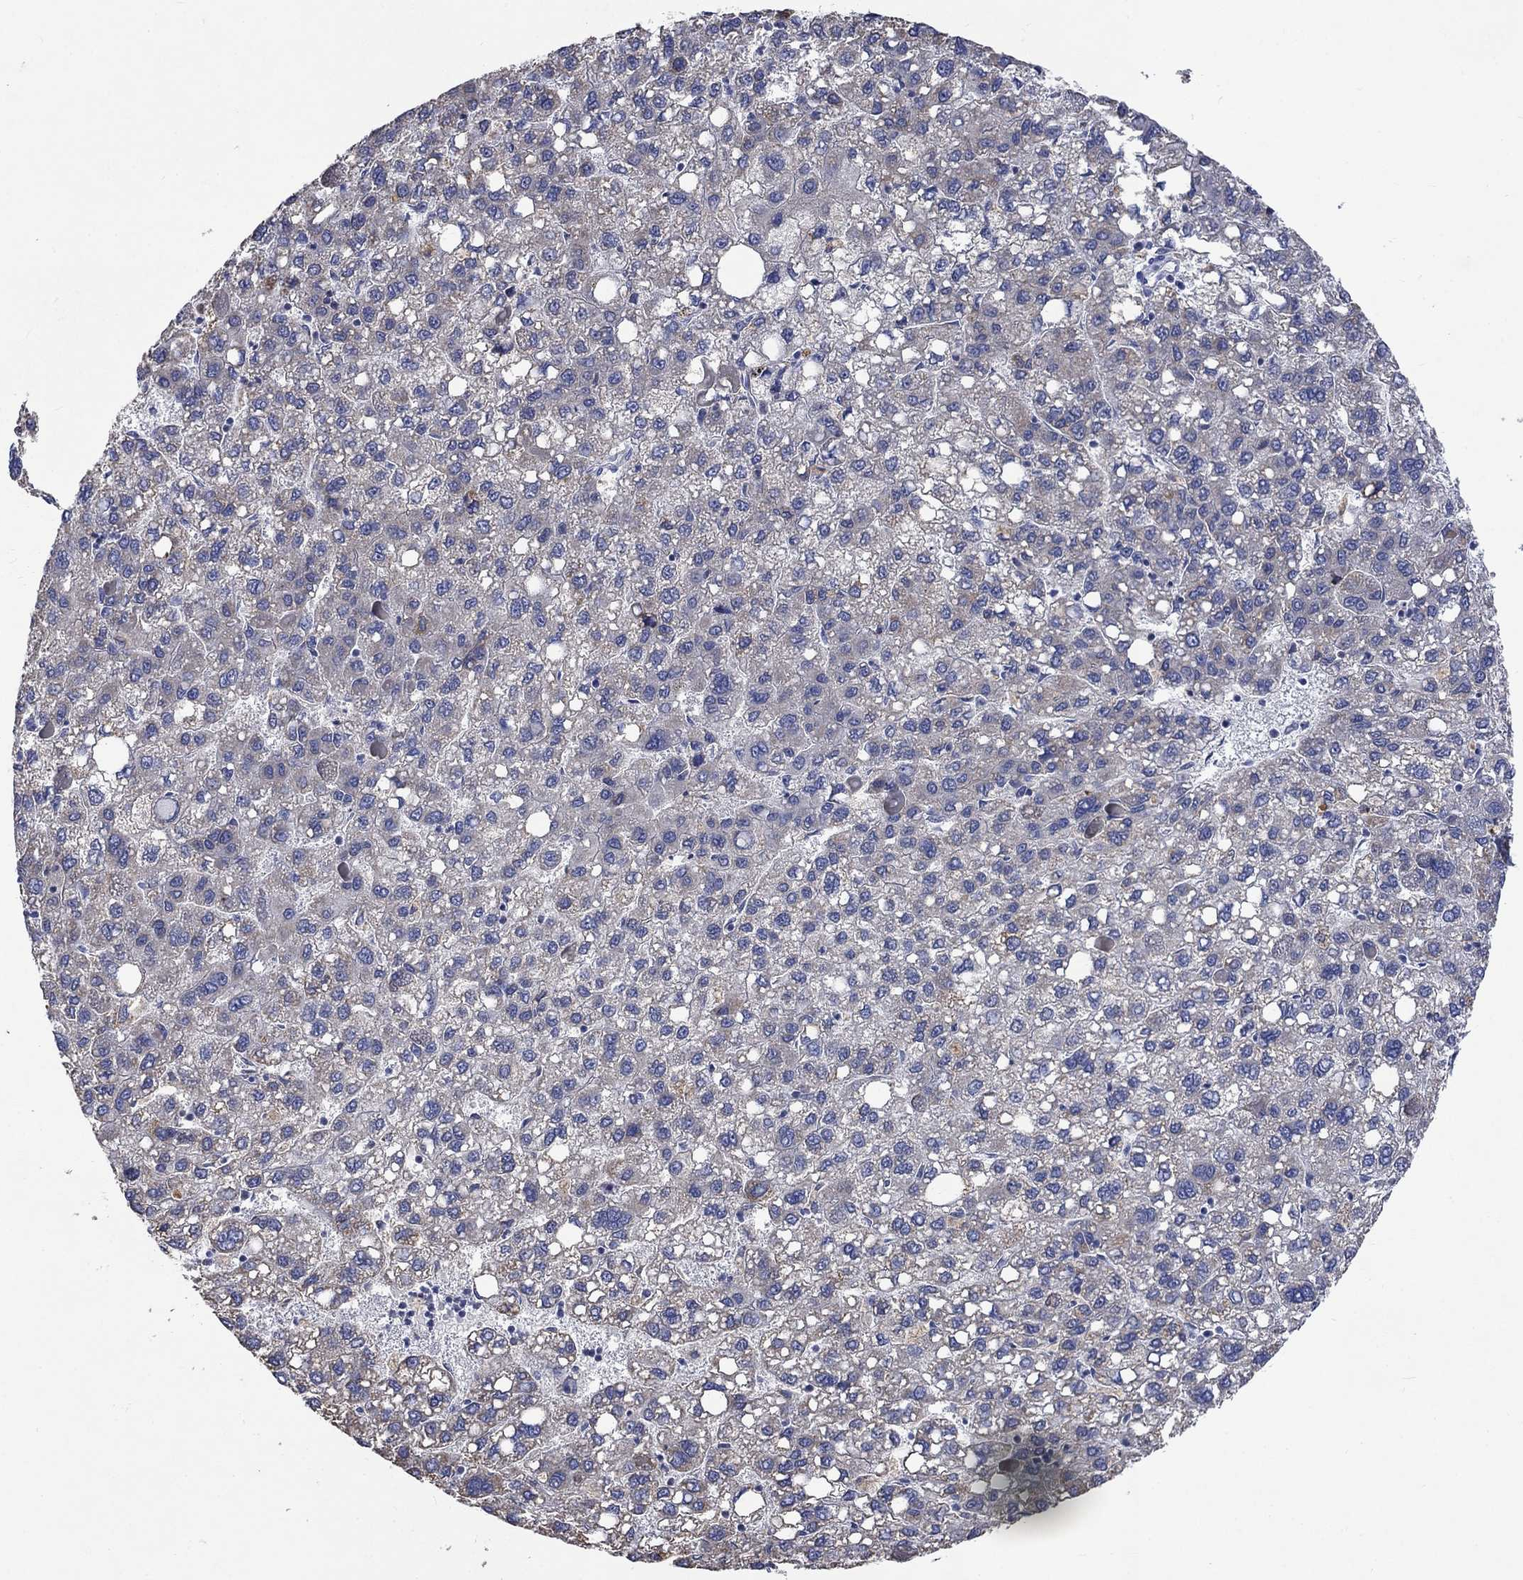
{"staining": {"intensity": "negative", "quantity": "none", "location": "none"}, "tissue": "liver cancer", "cell_type": "Tumor cells", "image_type": "cancer", "snomed": [{"axis": "morphology", "description": "Carcinoma, Hepatocellular, NOS"}, {"axis": "topography", "description": "Liver"}], "caption": "A histopathology image of human liver cancer (hepatocellular carcinoma) is negative for staining in tumor cells.", "gene": "UGT8", "patient": {"sex": "female", "age": 82}}